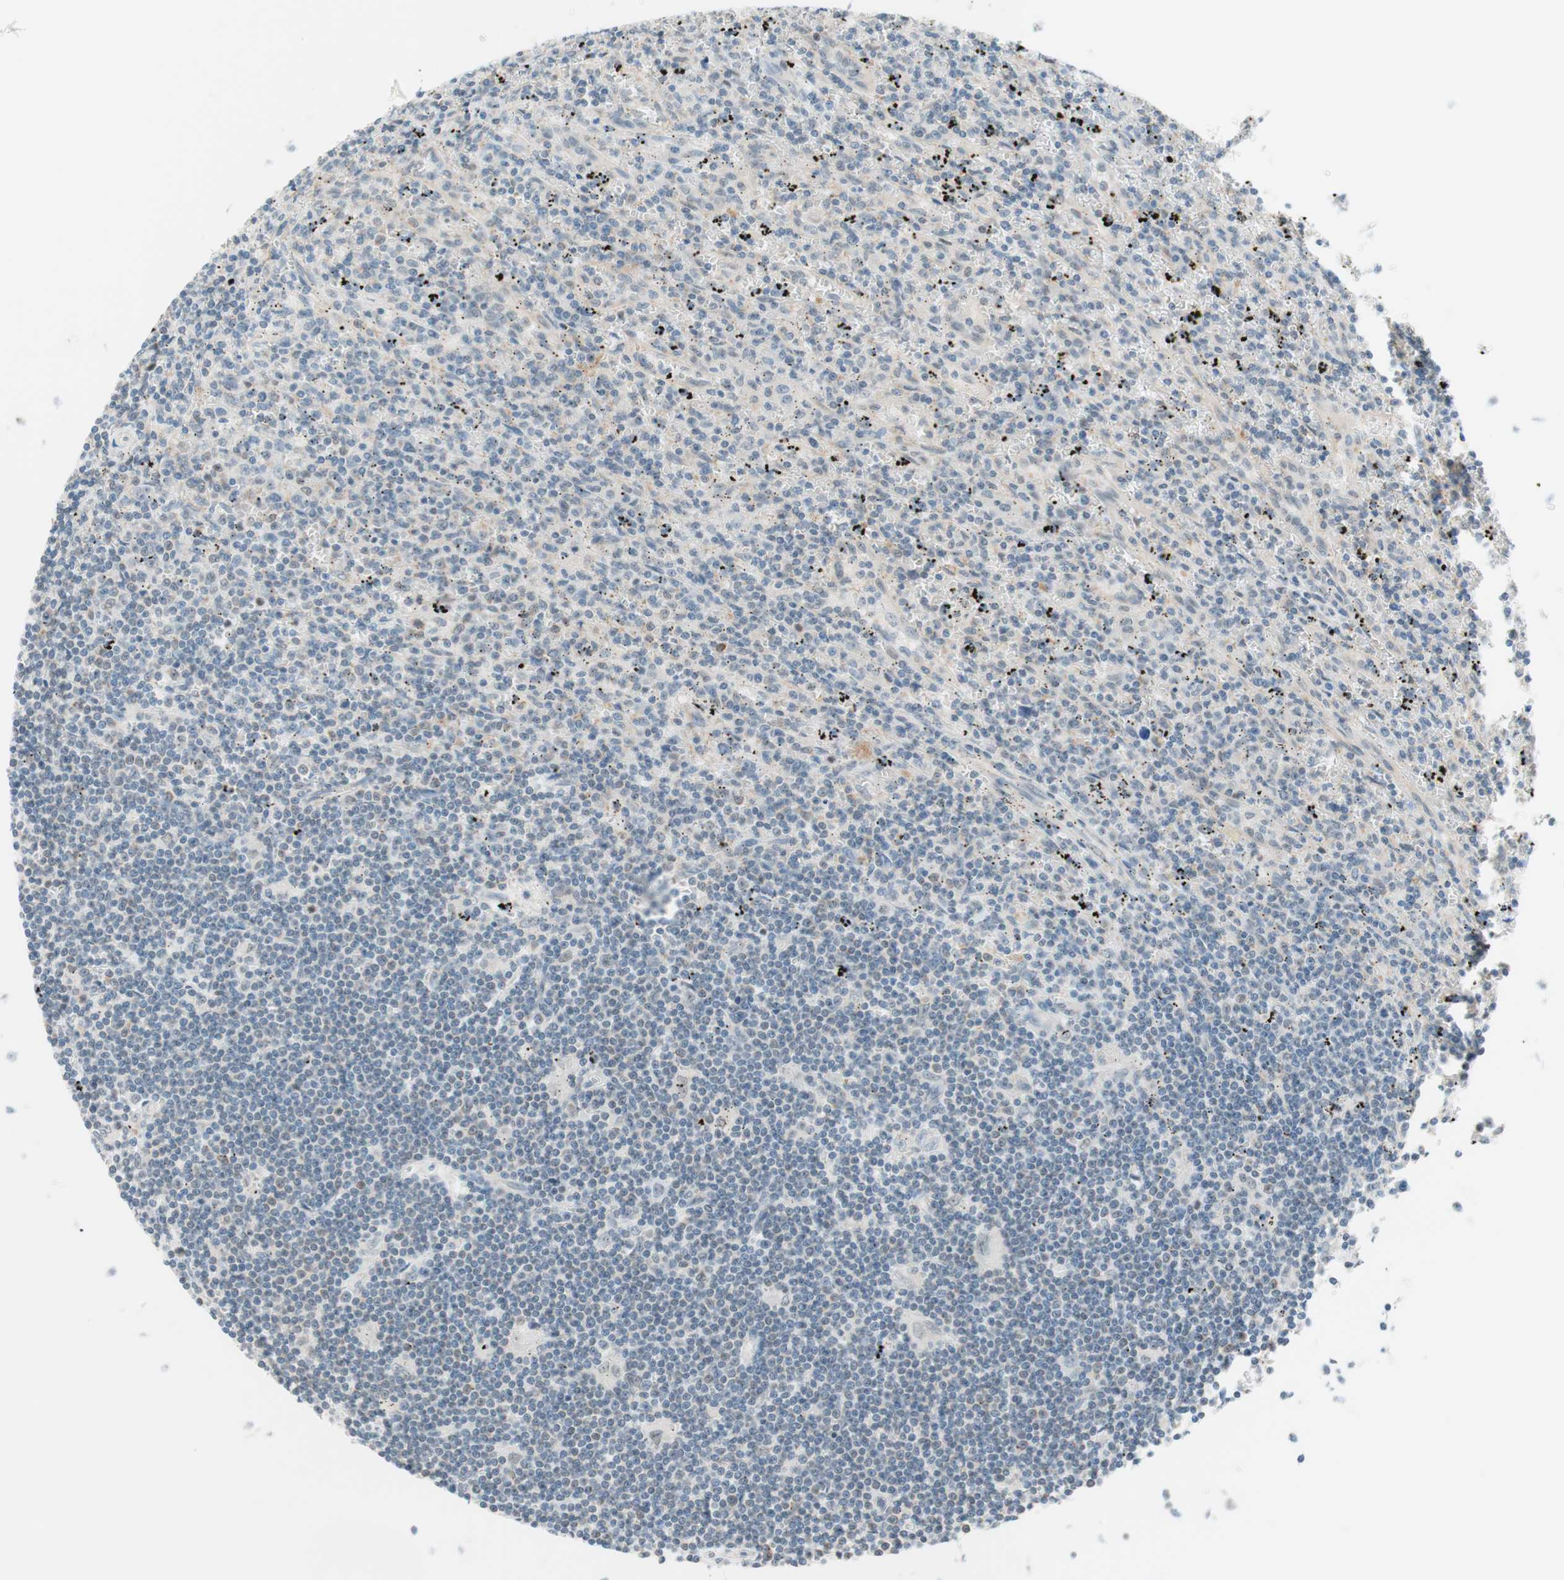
{"staining": {"intensity": "negative", "quantity": "none", "location": "none"}, "tissue": "lymphoma", "cell_type": "Tumor cells", "image_type": "cancer", "snomed": [{"axis": "morphology", "description": "Malignant lymphoma, non-Hodgkin's type, Low grade"}, {"axis": "topography", "description": "Spleen"}], "caption": "Immunohistochemistry (IHC) photomicrograph of neoplastic tissue: malignant lymphoma, non-Hodgkin's type (low-grade) stained with DAB displays no significant protein expression in tumor cells. The staining was performed using DAB to visualize the protein expression in brown, while the nuclei were stained in blue with hematoxylin (Magnification: 20x).", "gene": "JPH1", "patient": {"sex": "male", "age": 76}}